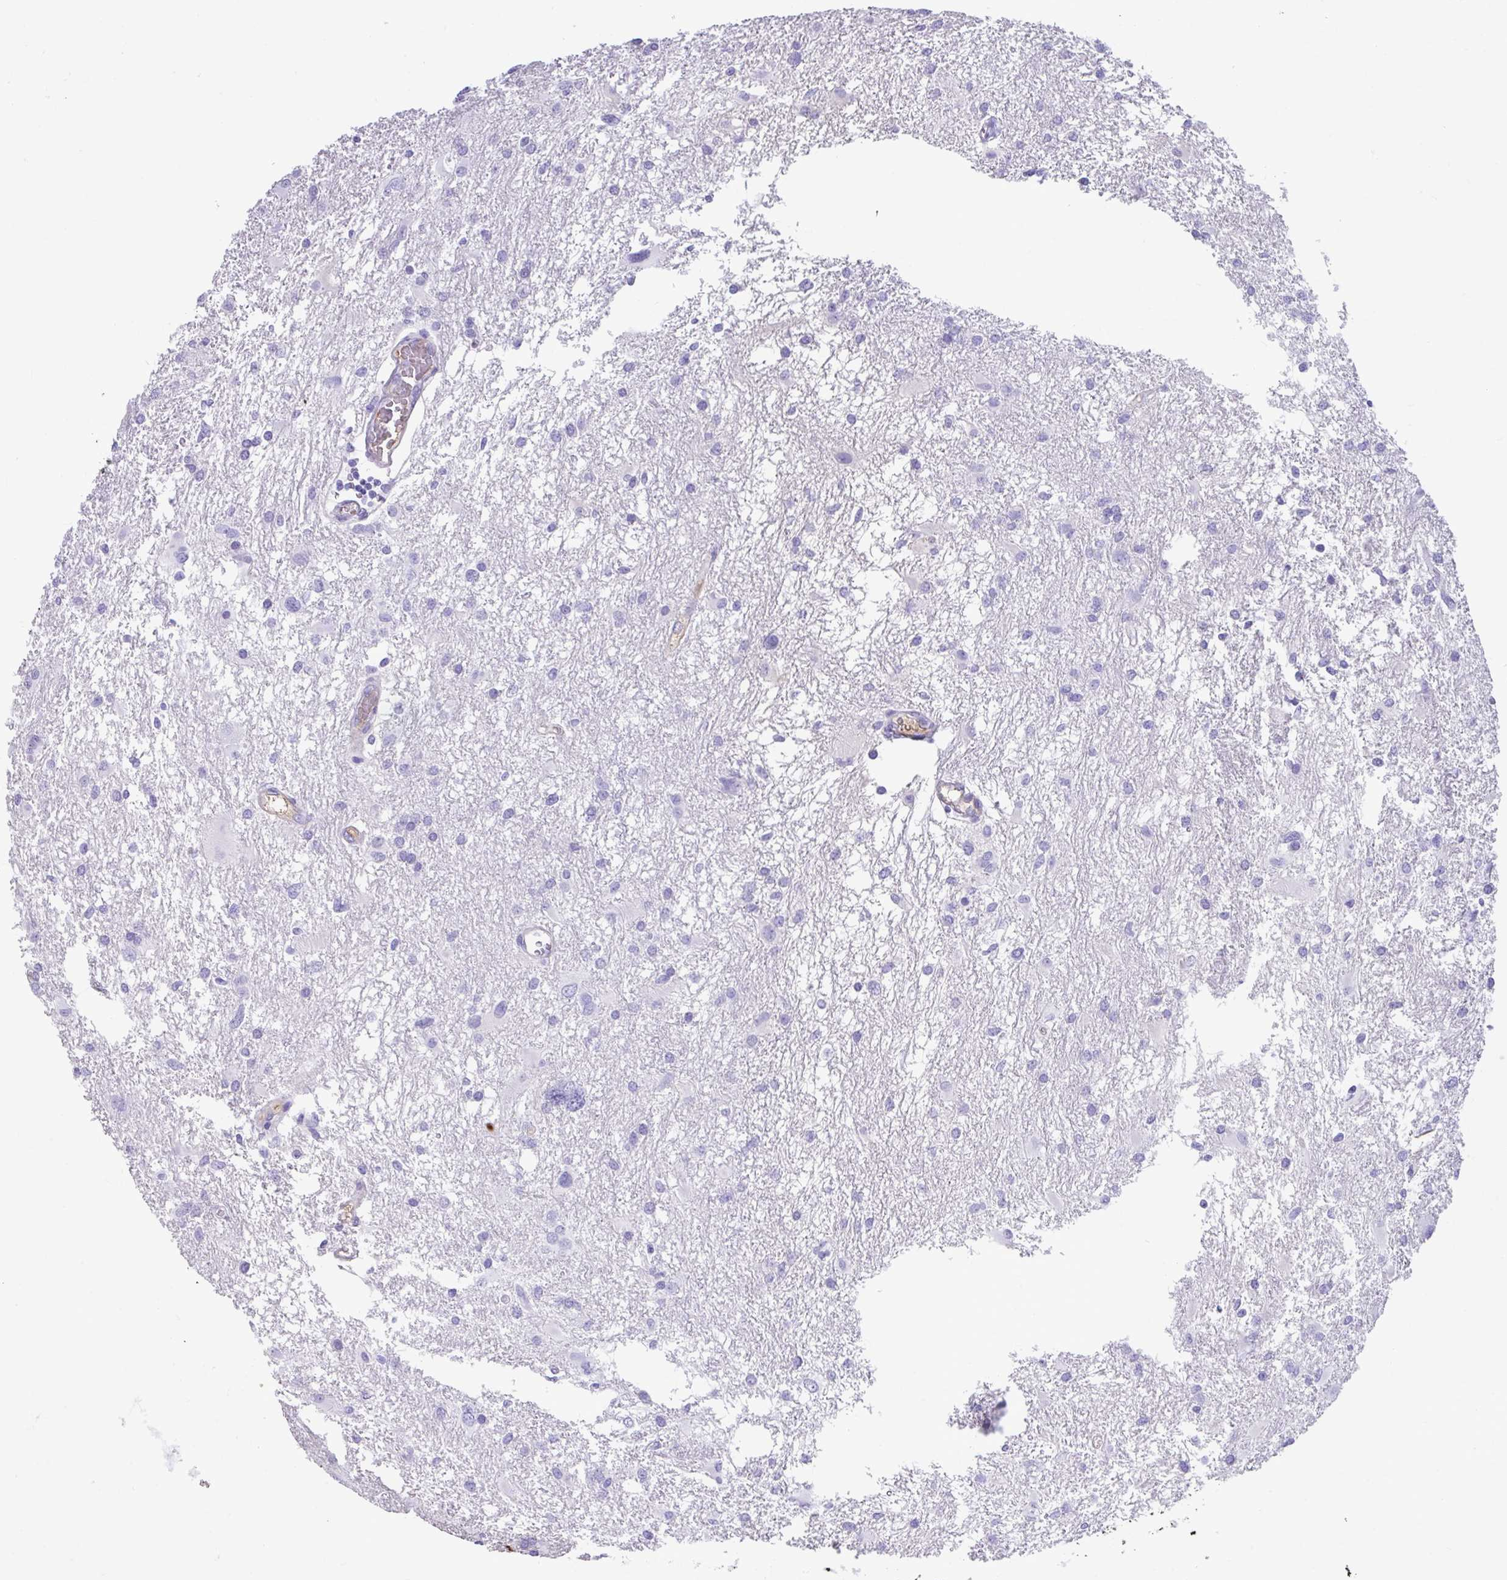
{"staining": {"intensity": "negative", "quantity": "none", "location": "none"}, "tissue": "glioma", "cell_type": "Tumor cells", "image_type": "cancer", "snomed": [{"axis": "morphology", "description": "Glioma, malignant, High grade"}, {"axis": "topography", "description": "Brain"}], "caption": "This is an IHC histopathology image of human glioma. There is no expression in tumor cells.", "gene": "SMIM9", "patient": {"sex": "male", "age": 53}}